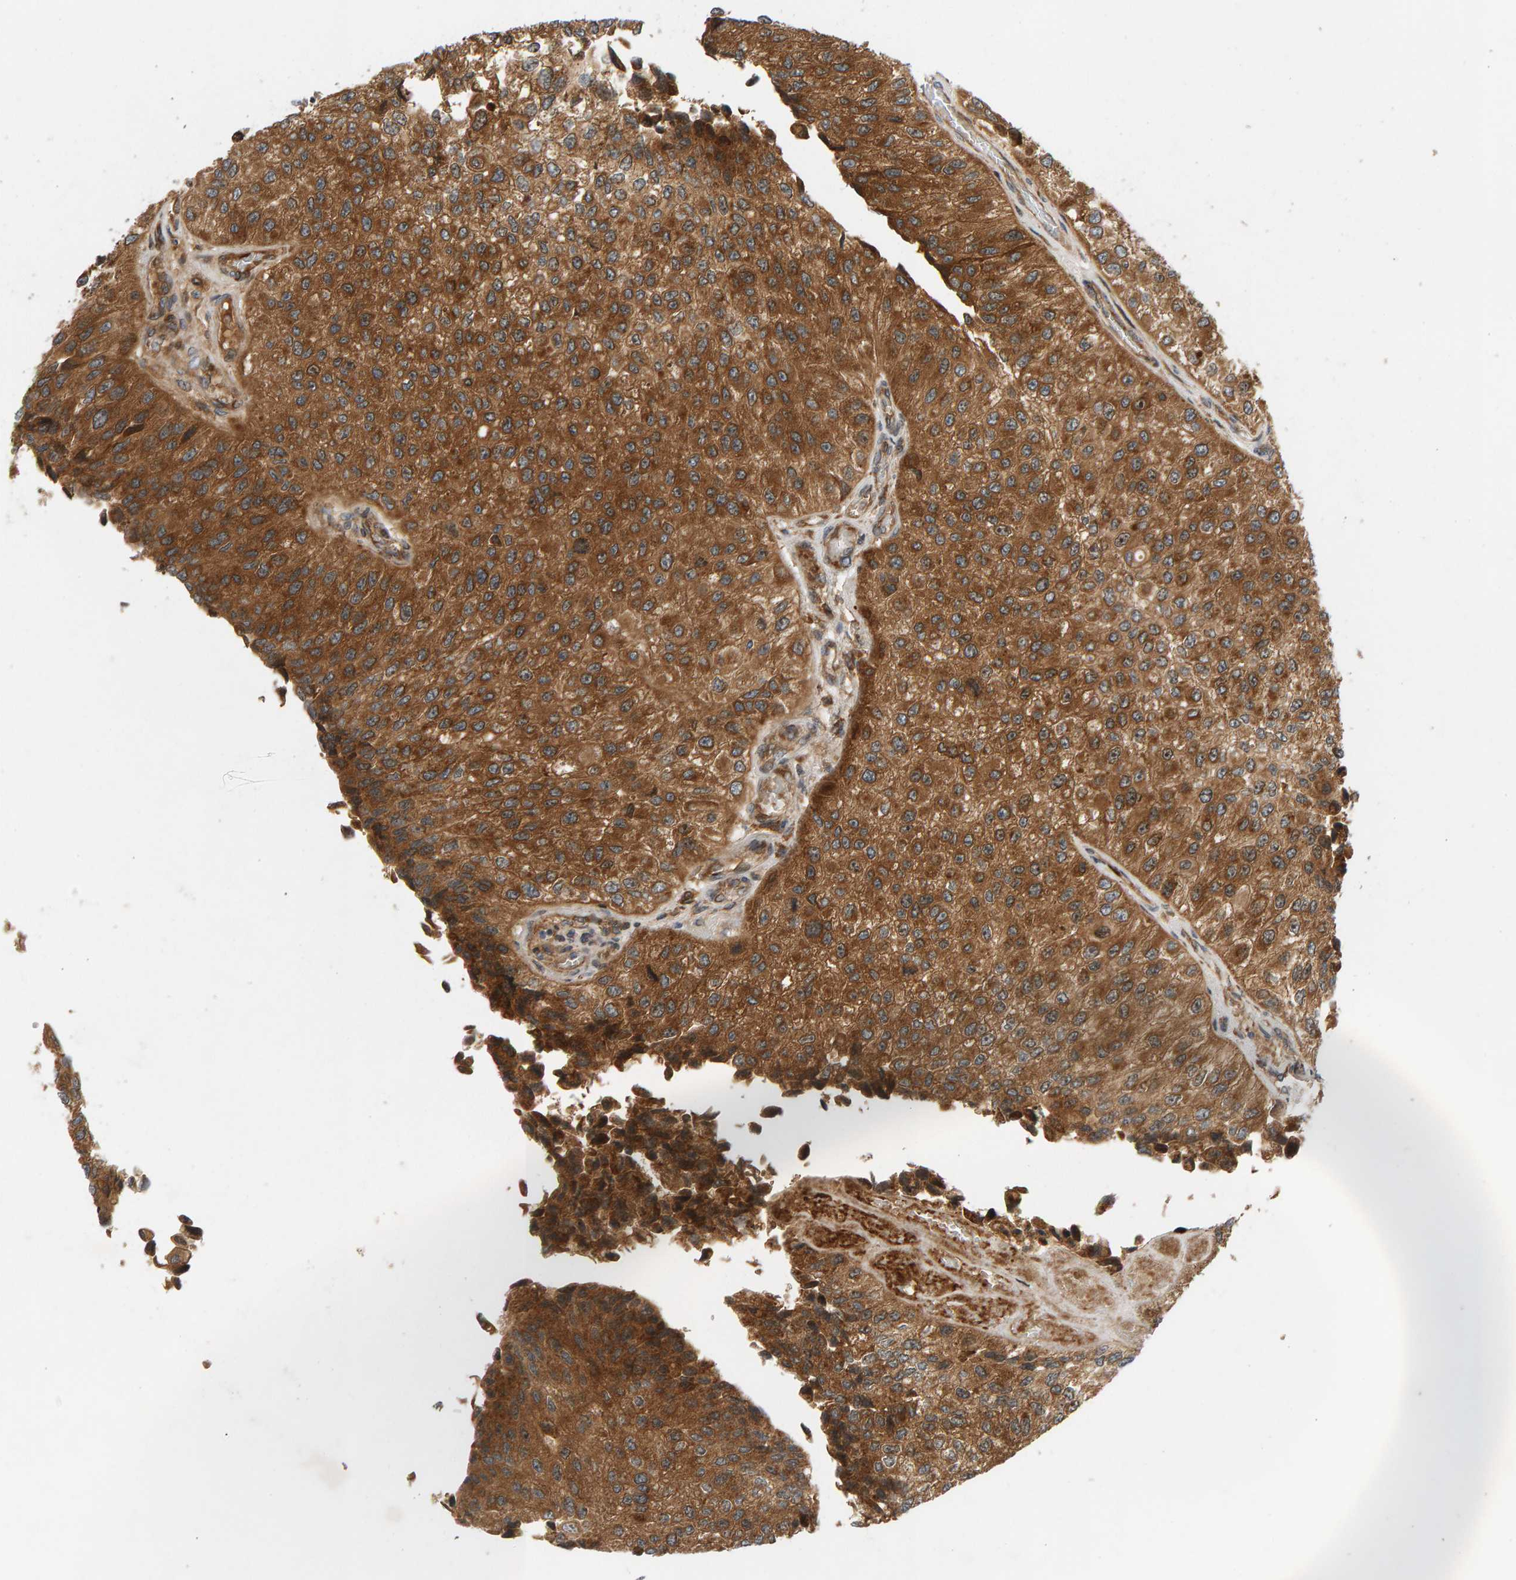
{"staining": {"intensity": "strong", "quantity": ">75%", "location": "cytoplasmic/membranous"}, "tissue": "urothelial cancer", "cell_type": "Tumor cells", "image_type": "cancer", "snomed": [{"axis": "morphology", "description": "Urothelial carcinoma, High grade"}, {"axis": "topography", "description": "Kidney"}, {"axis": "topography", "description": "Urinary bladder"}], "caption": "This histopathology image demonstrates IHC staining of human high-grade urothelial carcinoma, with high strong cytoplasmic/membranous staining in approximately >75% of tumor cells.", "gene": "BAHCC1", "patient": {"sex": "male", "age": 77}}